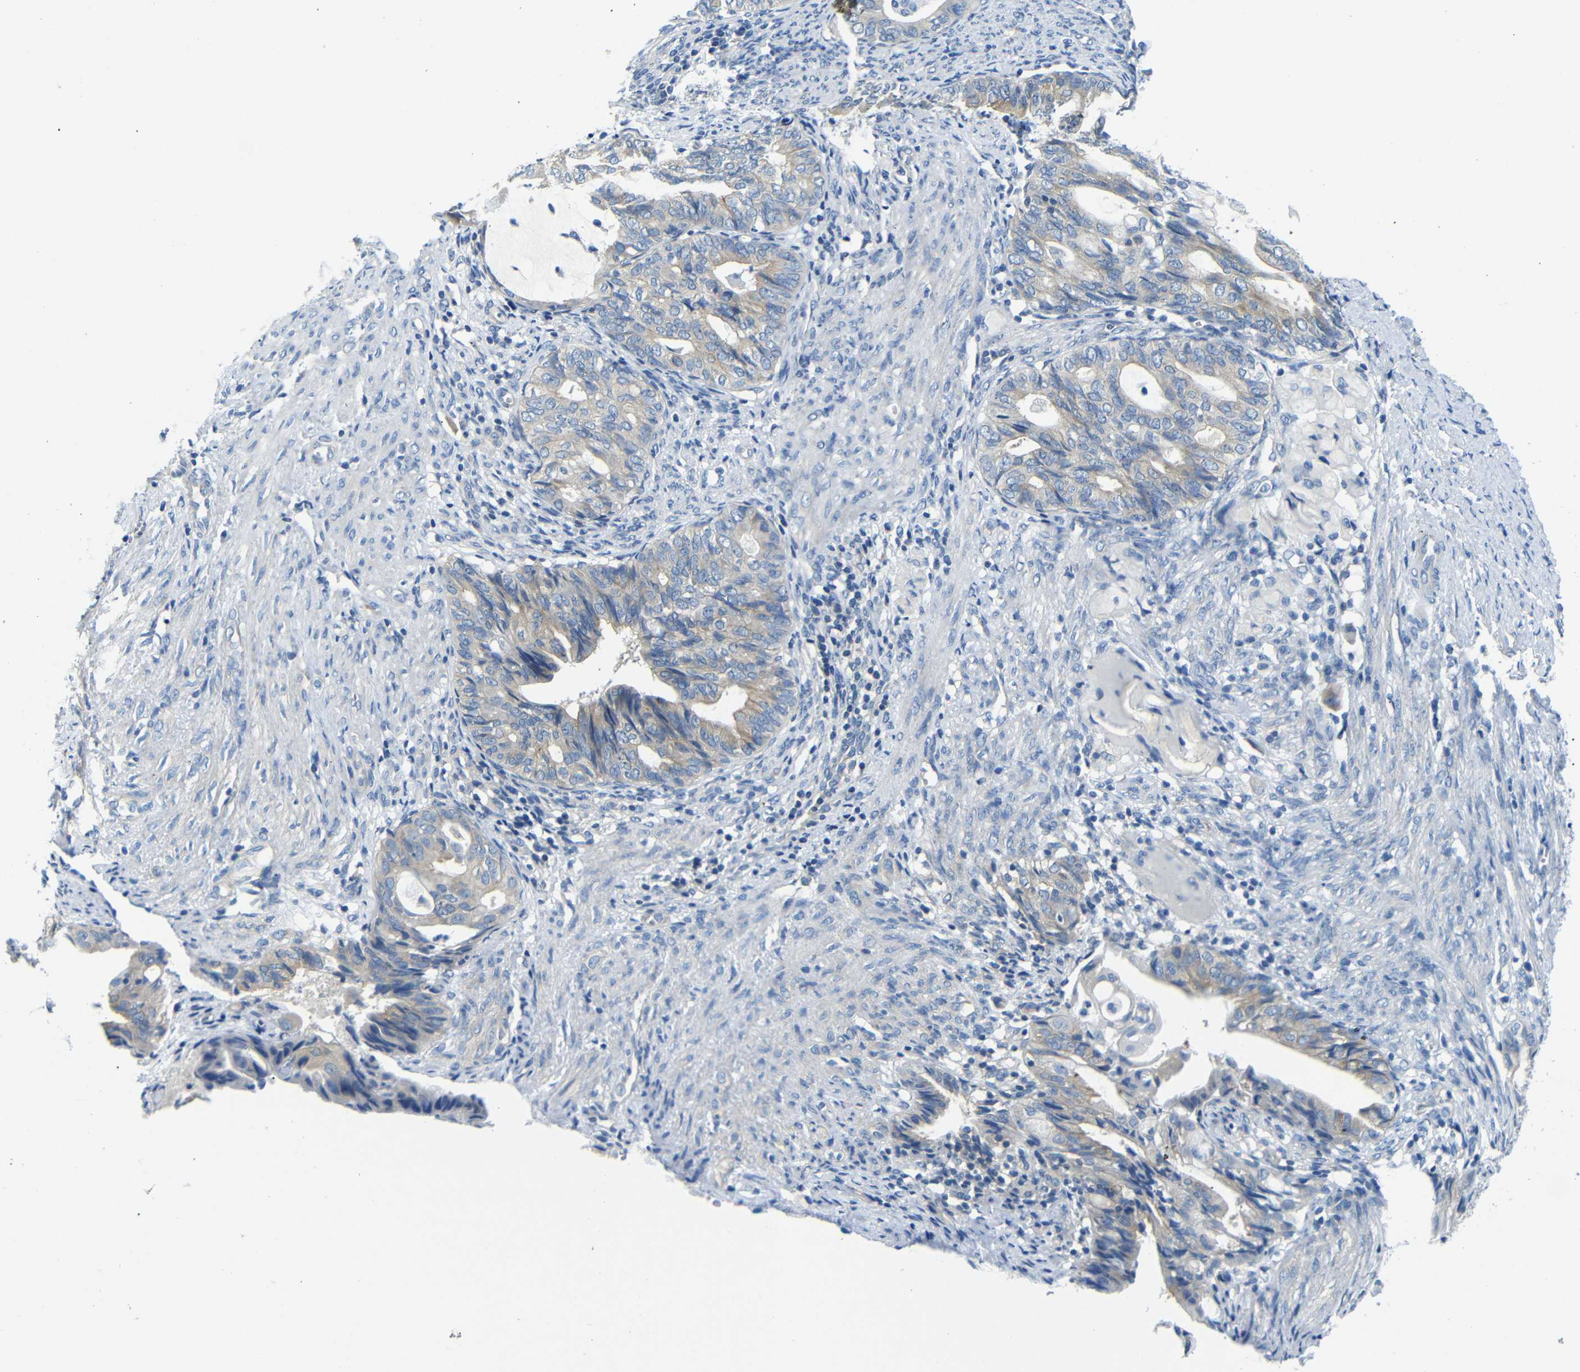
{"staining": {"intensity": "weak", "quantity": ">75%", "location": "cytoplasmic/membranous"}, "tissue": "endometrial cancer", "cell_type": "Tumor cells", "image_type": "cancer", "snomed": [{"axis": "morphology", "description": "Adenocarcinoma, NOS"}, {"axis": "topography", "description": "Endometrium"}], "caption": "High-power microscopy captured an immunohistochemistry image of adenocarcinoma (endometrial), revealing weak cytoplasmic/membranous expression in about >75% of tumor cells. (Stains: DAB in brown, nuclei in blue, Microscopy: brightfield microscopy at high magnification).", "gene": "DCP1A", "patient": {"sex": "female", "age": 86}}